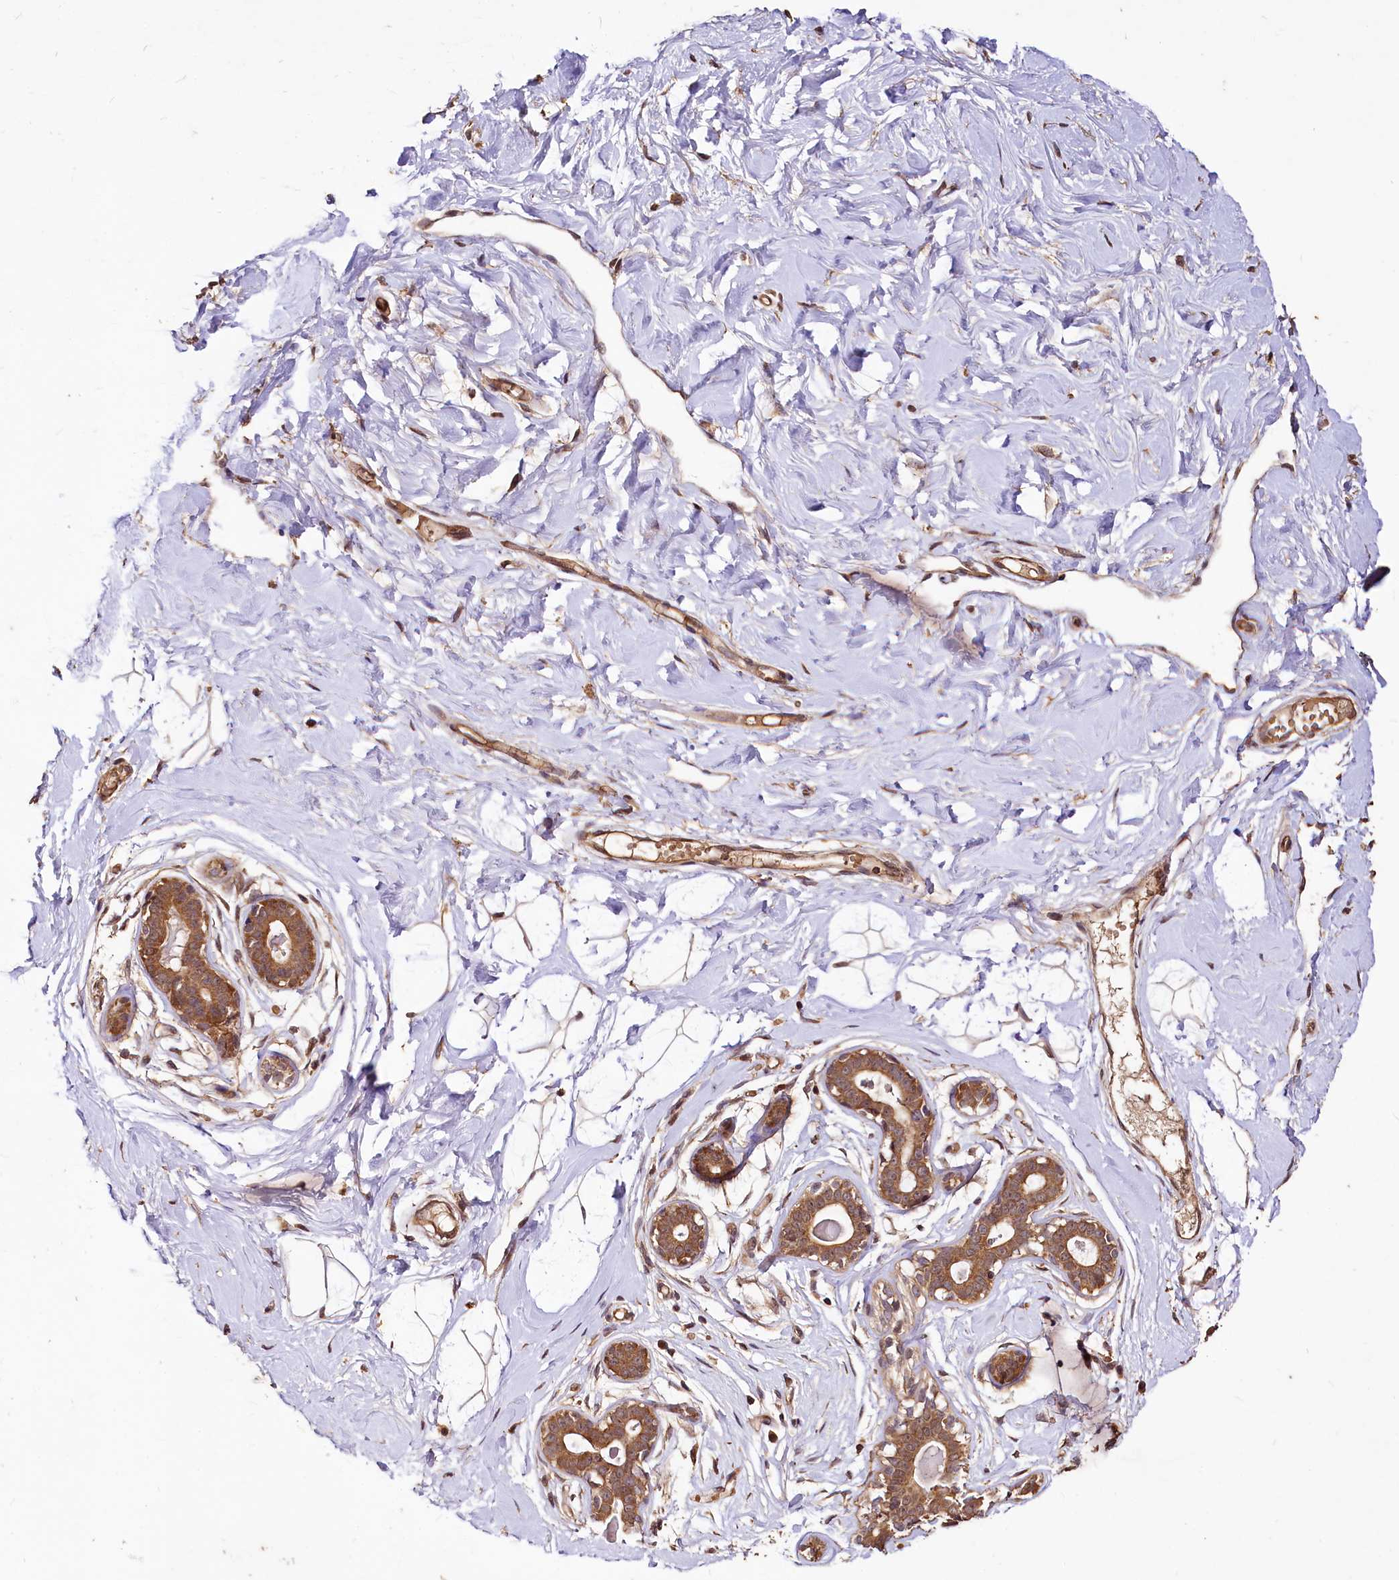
{"staining": {"intensity": "weak", "quantity": "25%-75%", "location": "cytoplasmic/membranous"}, "tissue": "breast", "cell_type": "Adipocytes", "image_type": "normal", "snomed": [{"axis": "morphology", "description": "Normal tissue, NOS"}, {"axis": "morphology", "description": "Adenoma, NOS"}, {"axis": "topography", "description": "Breast"}], "caption": "Human breast stained for a protein (brown) exhibits weak cytoplasmic/membranous positive expression in about 25%-75% of adipocytes.", "gene": "VPS51", "patient": {"sex": "female", "age": 23}}